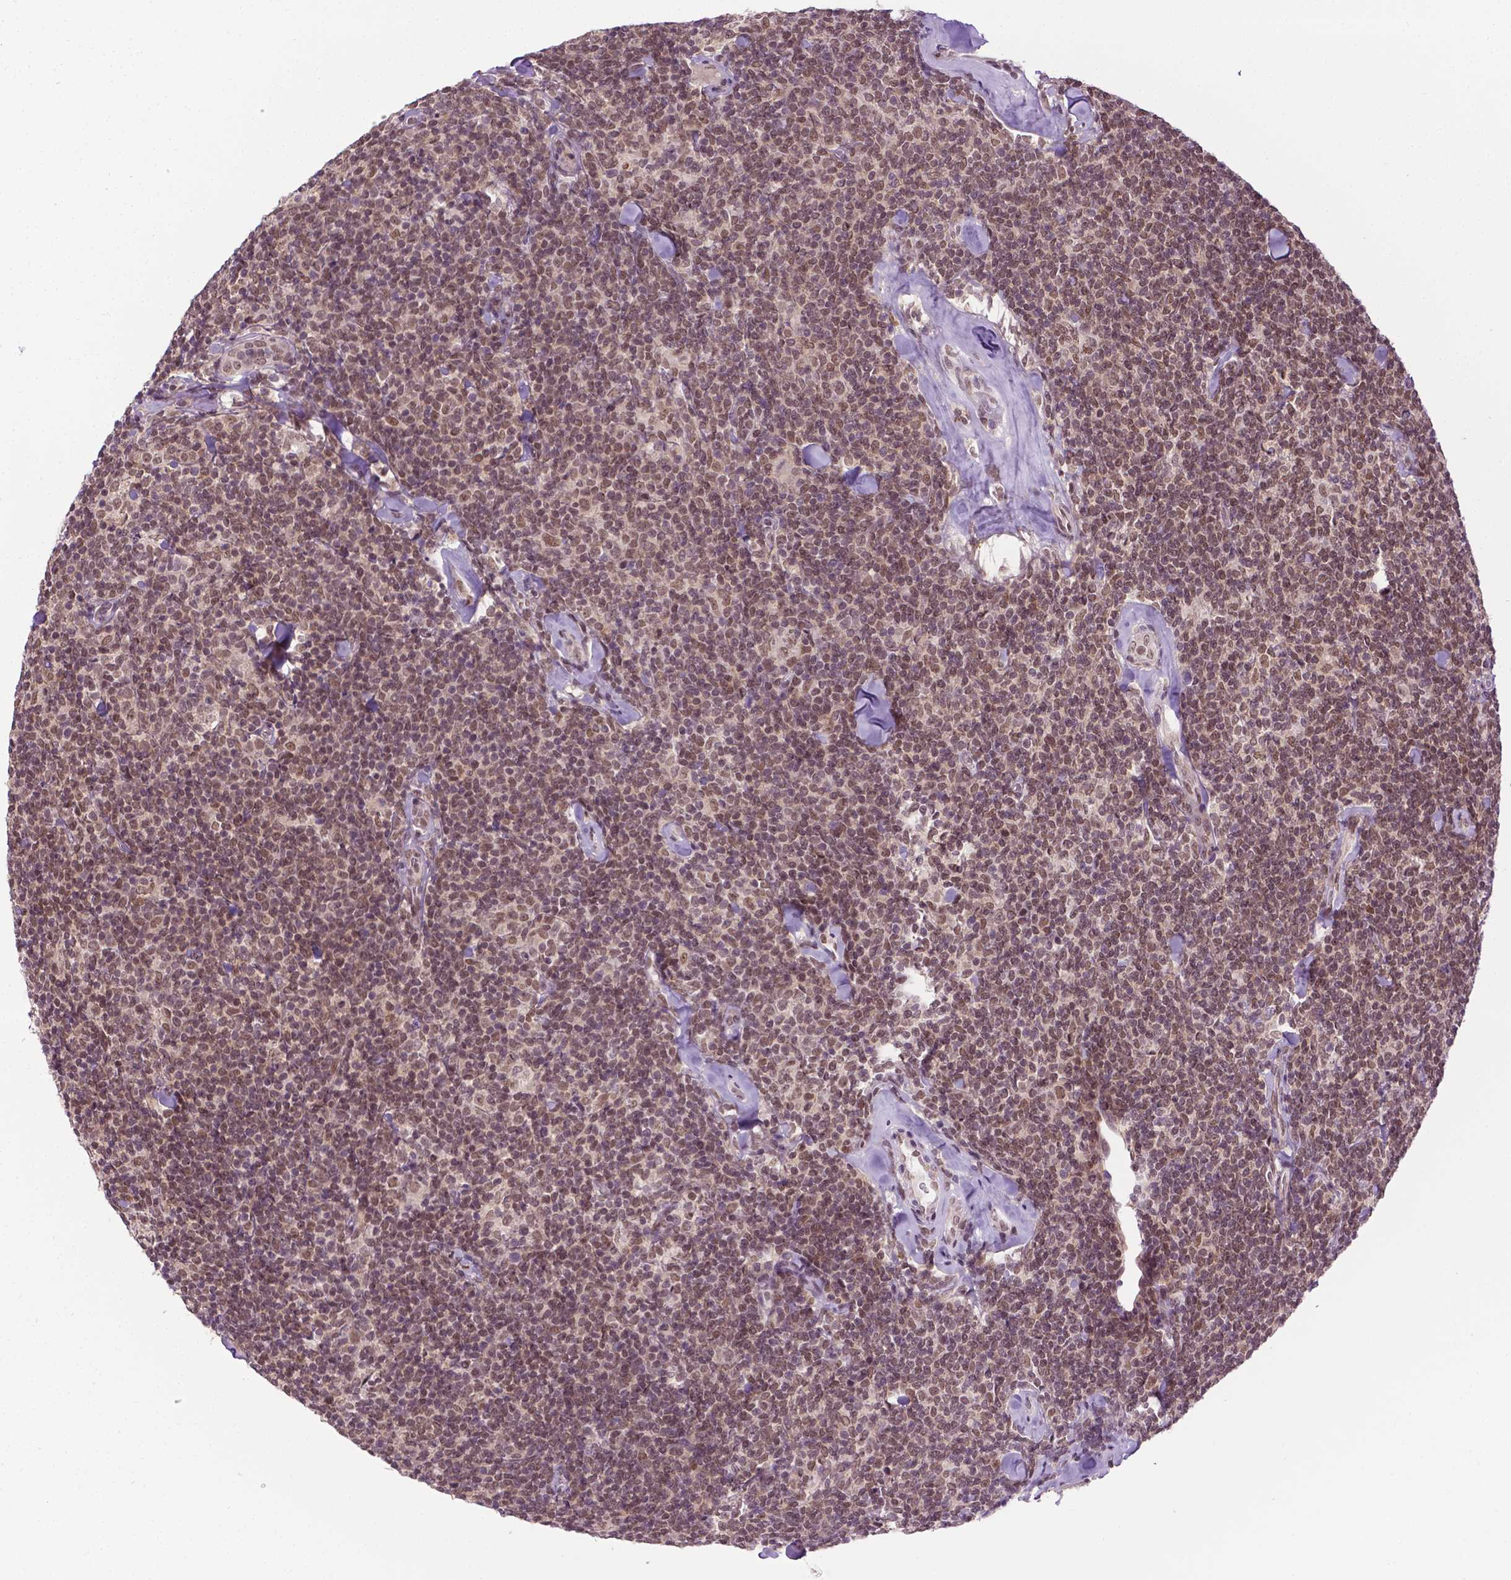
{"staining": {"intensity": "moderate", "quantity": ">75%", "location": "nuclear"}, "tissue": "lymphoma", "cell_type": "Tumor cells", "image_type": "cancer", "snomed": [{"axis": "morphology", "description": "Malignant lymphoma, non-Hodgkin's type, Low grade"}, {"axis": "topography", "description": "Lymph node"}], "caption": "Immunohistochemistry (IHC) image of neoplastic tissue: lymphoma stained using immunohistochemistry shows medium levels of moderate protein expression localized specifically in the nuclear of tumor cells, appearing as a nuclear brown color.", "gene": "UBQLN4", "patient": {"sex": "female", "age": 56}}